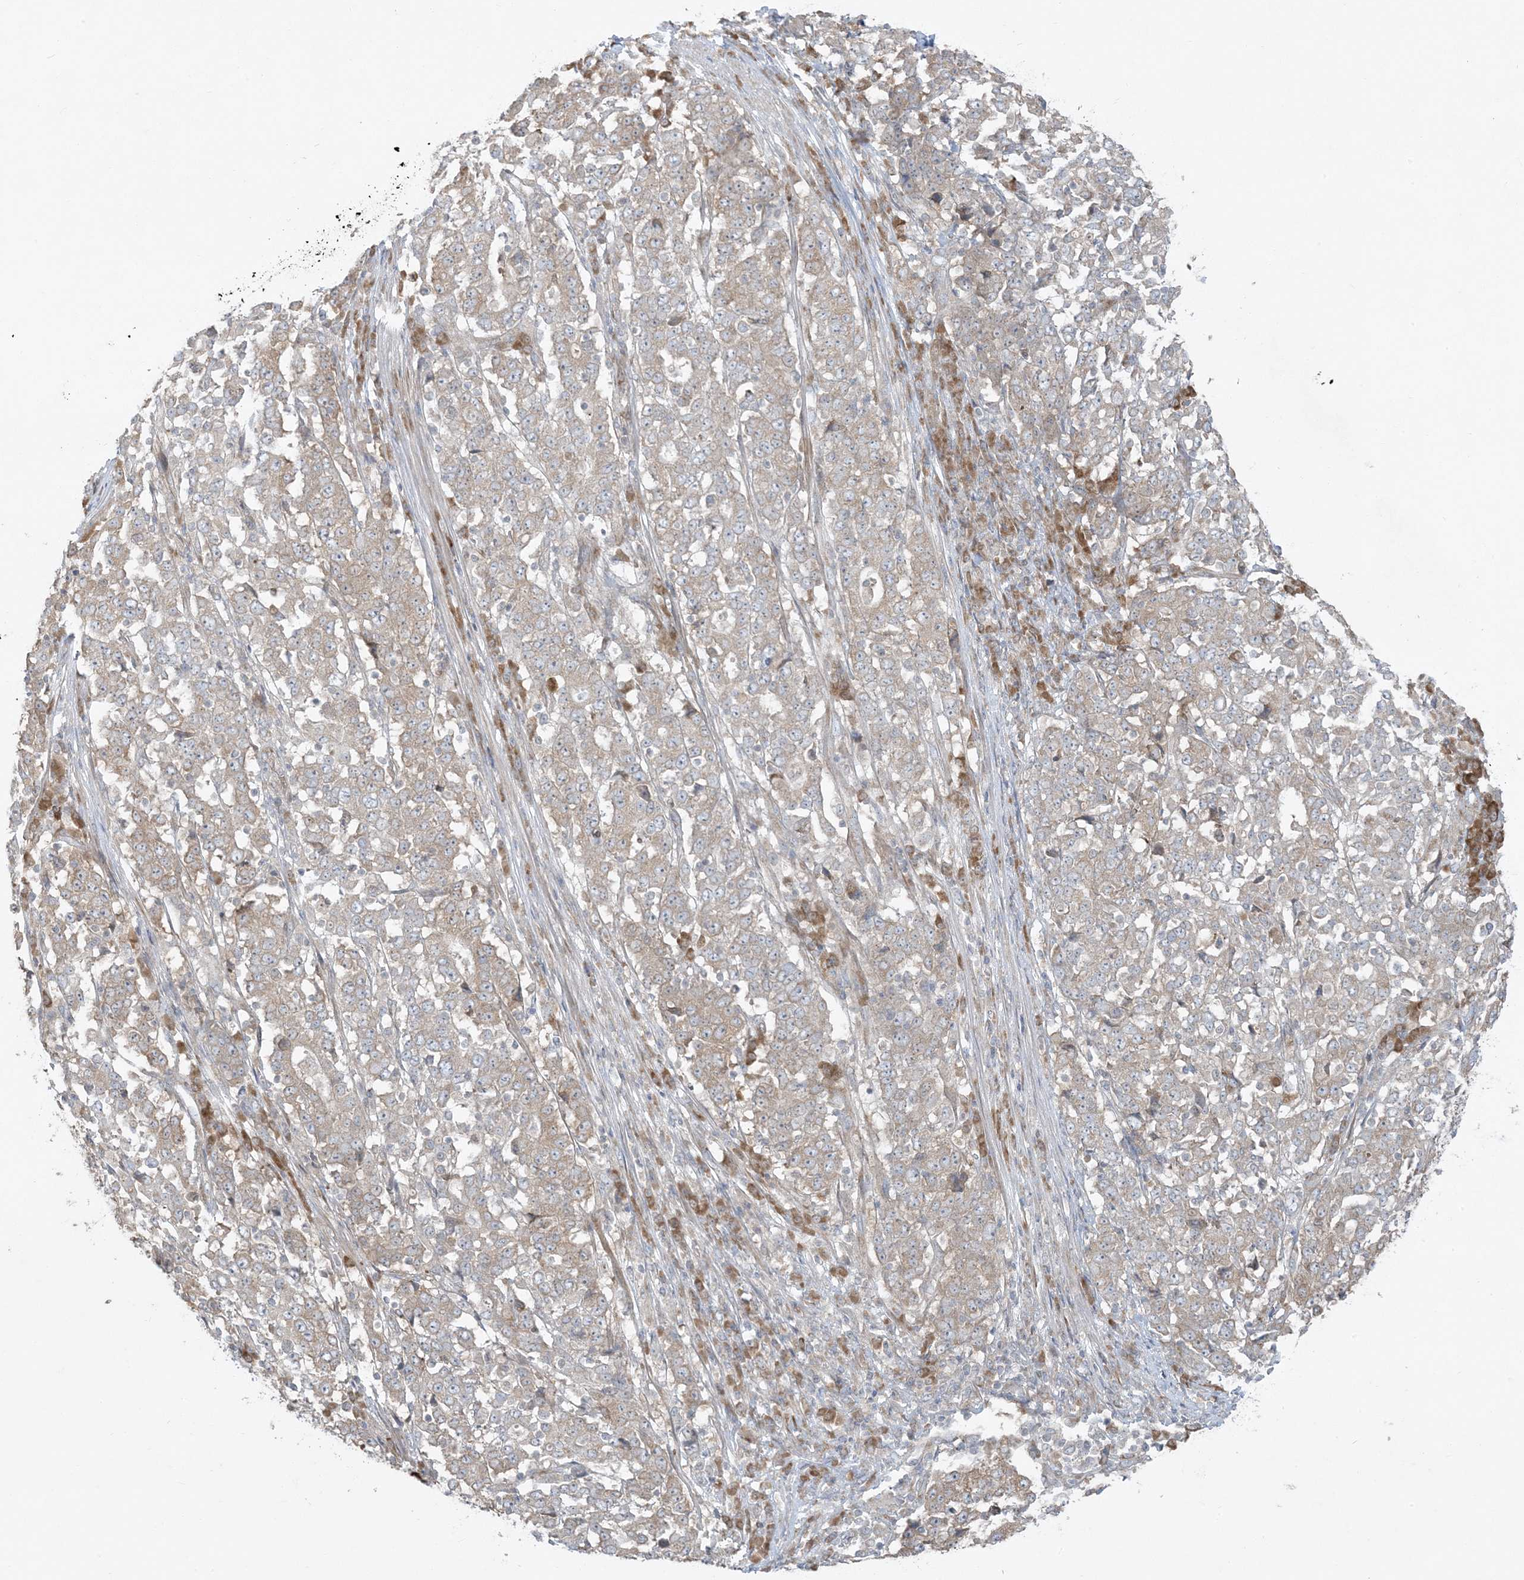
{"staining": {"intensity": "negative", "quantity": "none", "location": "none"}, "tissue": "stomach cancer", "cell_type": "Tumor cells", "image_type": "cancer", "snomed": [{"axis": "morphology", "description": "Adenocarcinoma, NOS"}, {"axis": "topography", "description": "Stomach"}], "caption": "Protein analysis of stomach cancer (adenocarcinoma) reveals no significant positivity in tumor cells.", "gene": "ZNF263", "patient": {"sex": "male", "age": 59}}